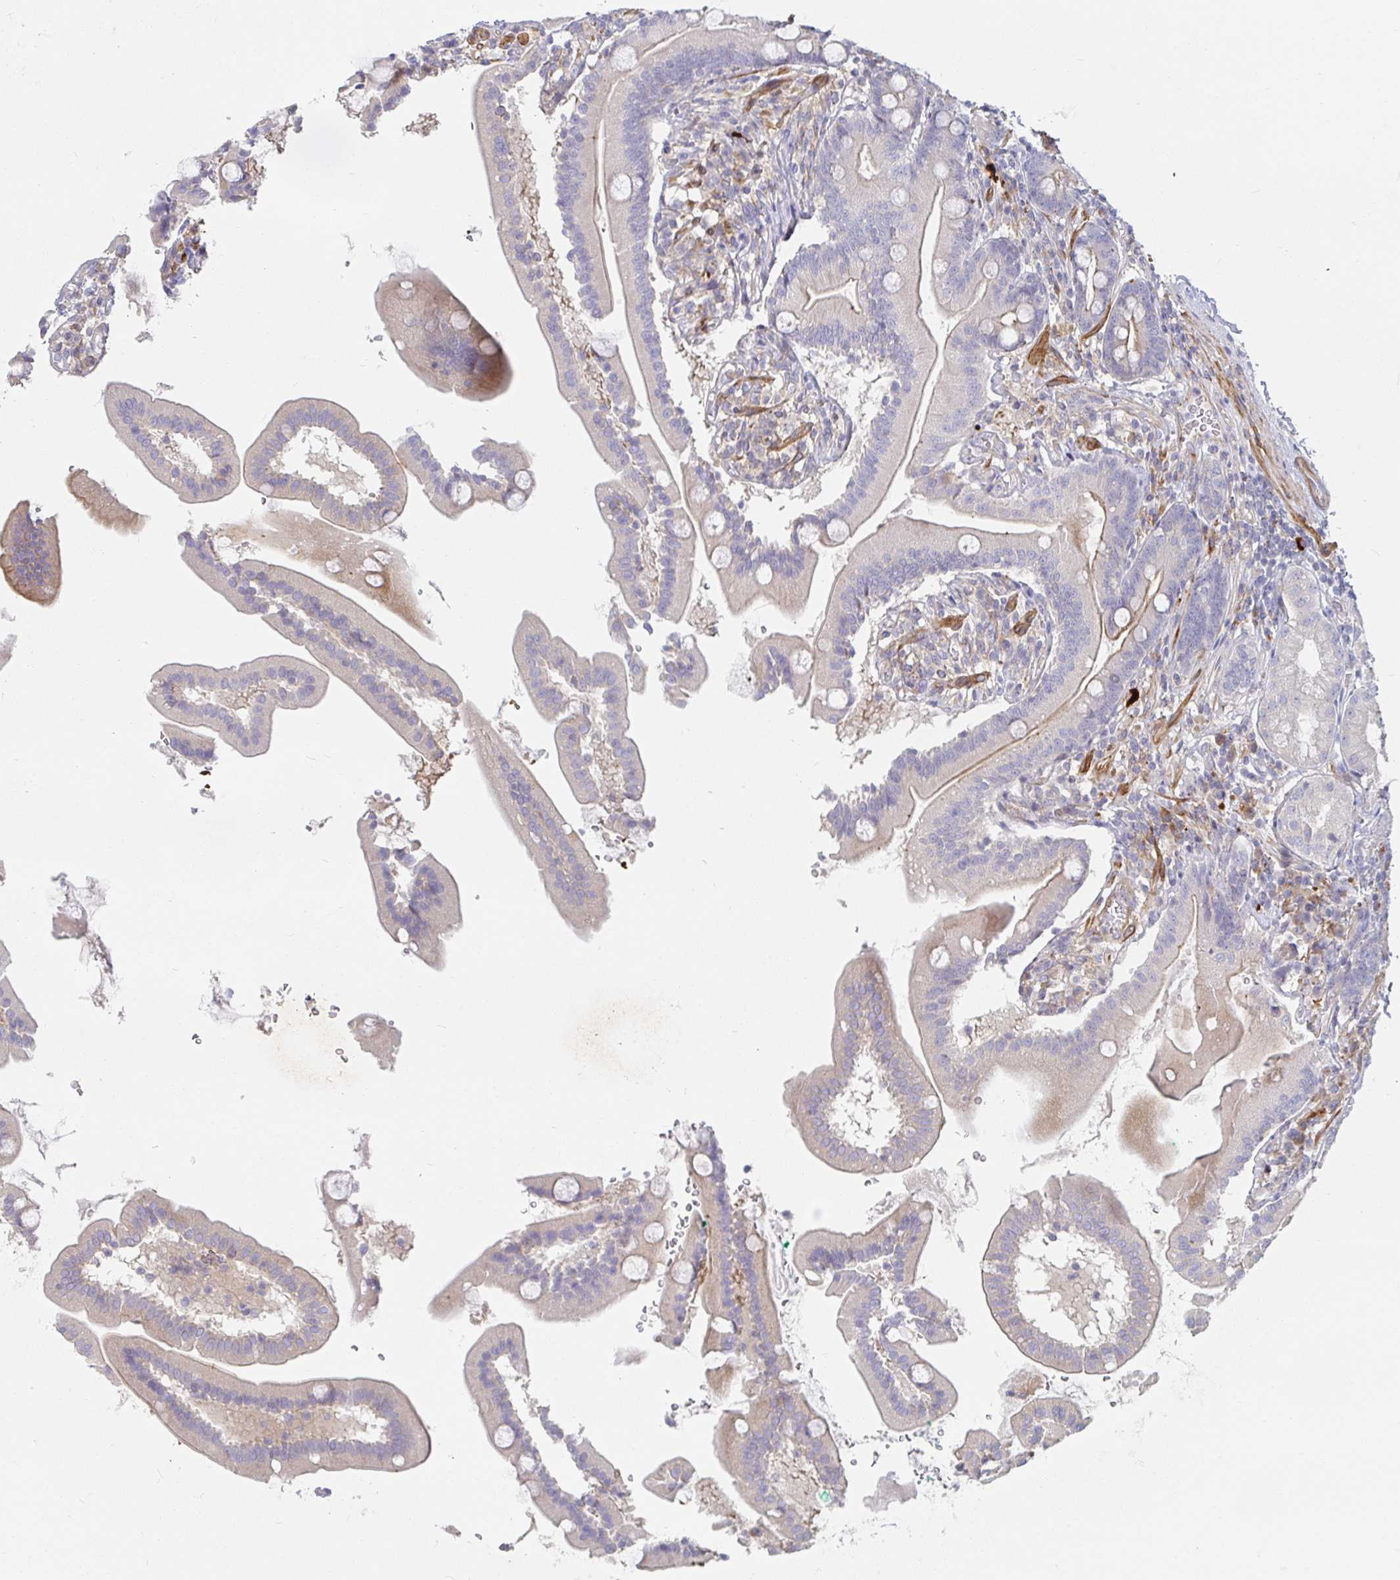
{"staining": {"intensity": "weak", "quantity": "<25%", "location": "cytoplasmic/membranous"}, "tissue": "duodenum", "cell_type": "Glandular cells", "image_type": "normal", "snomed": [{"axis": "morphology", "description": "Normal tissue, NOS"}, {"axis": "topography", "description": "Duodenum"}], "caption": "Glandular cells are negative for brown protein staining in normal duodenum. (DAB IHC with hematoxylin counter stain).", "gene": "SSH2", "patient": {"sex": "female", "age": 67}}